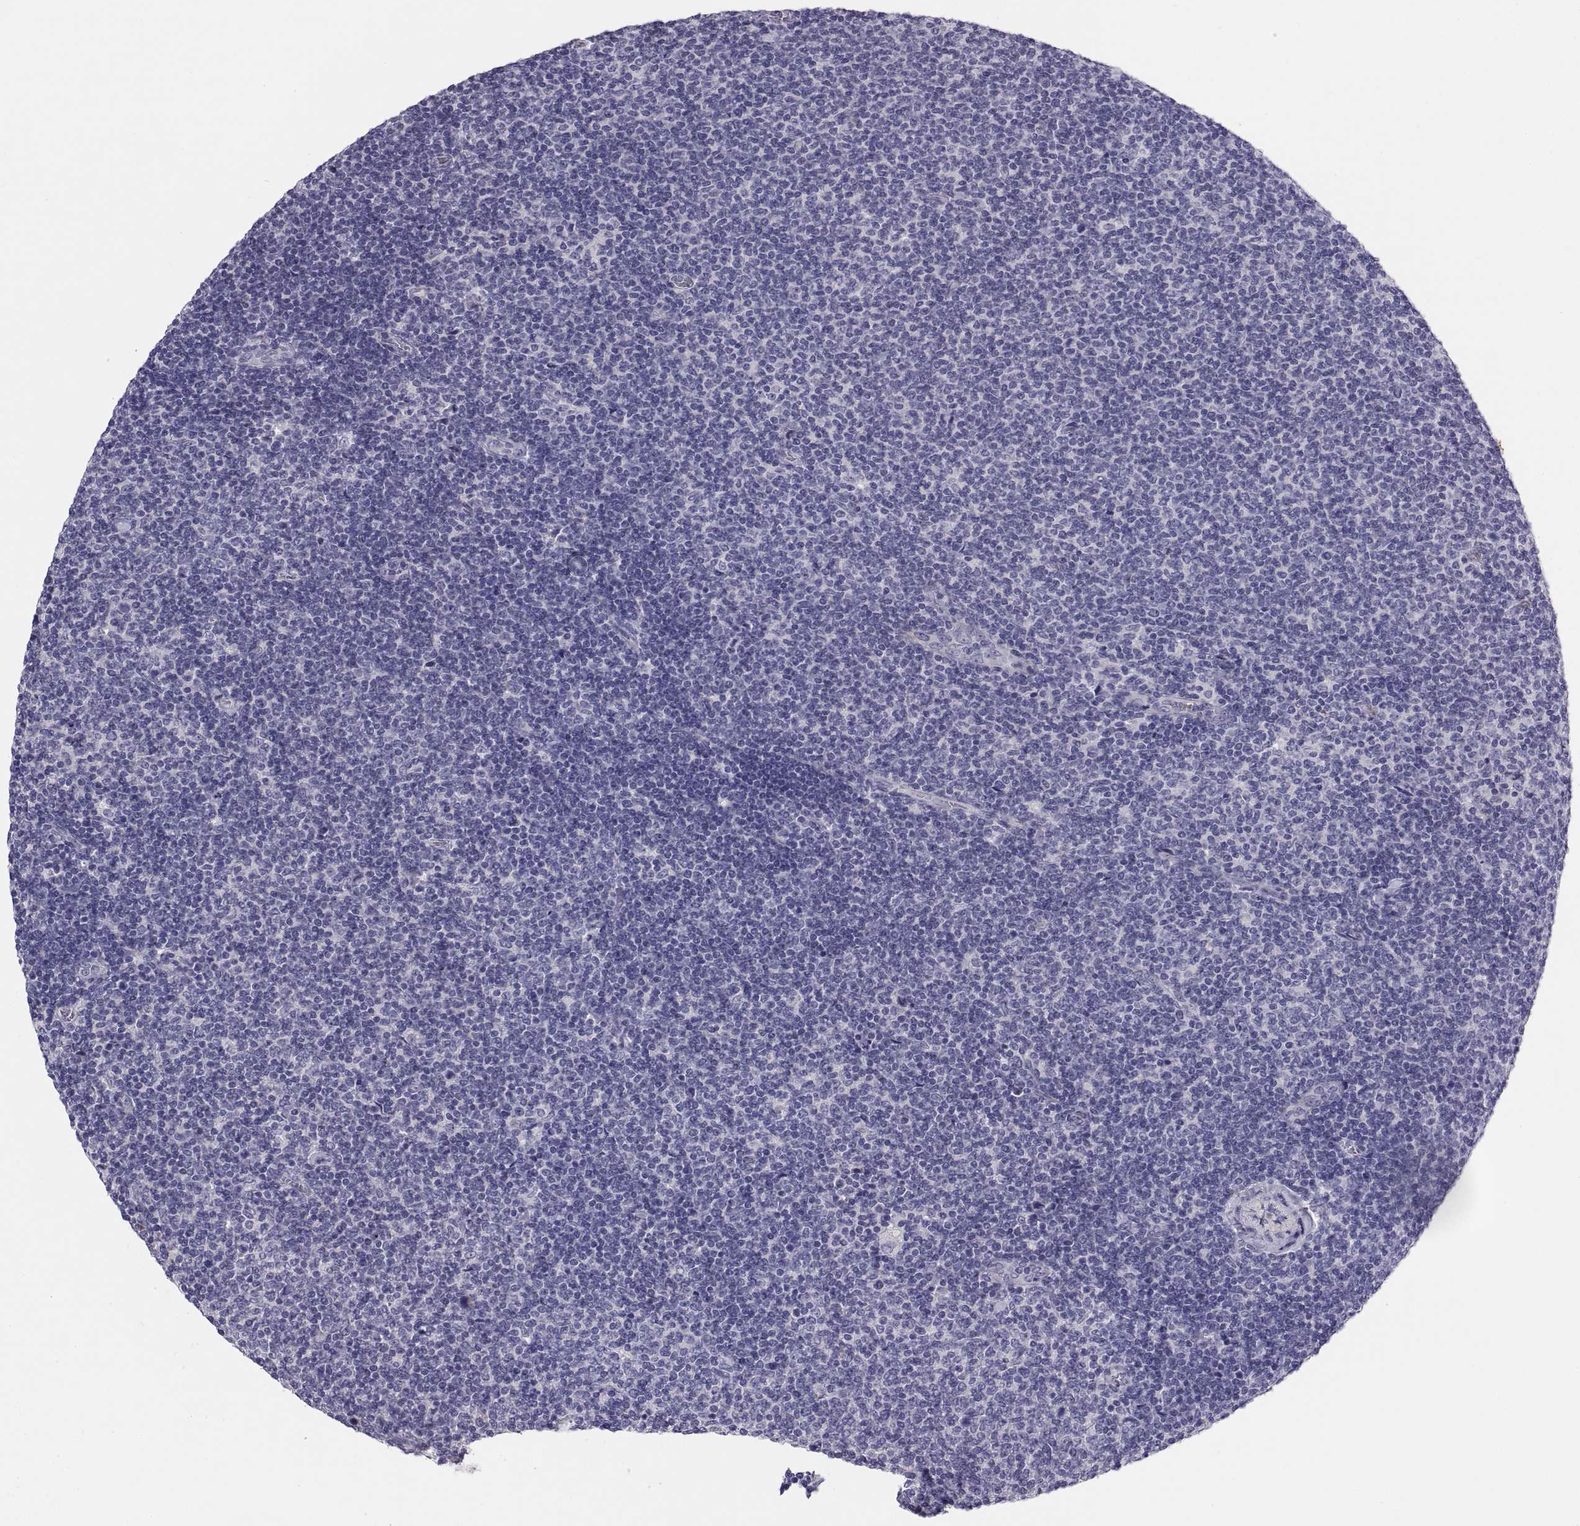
{"staining": {"intensity": "negative", "quantity": "none", "location": "none"}, "tissue": "lymphoma", "cell_type": "Tumor cells", "image_type": "cancer", "snomed": [{"axis": "morphology", "description": "Malignant lymphoma, non-Hodgkin's type, Low grade"}, {"axis": "topography", "description": "Lymph node"}], "caption": "IHC of lymphoma displays no expression in tumor cells.", "gene": "STRC", "patient": {"sex": "male", "age": 52}}